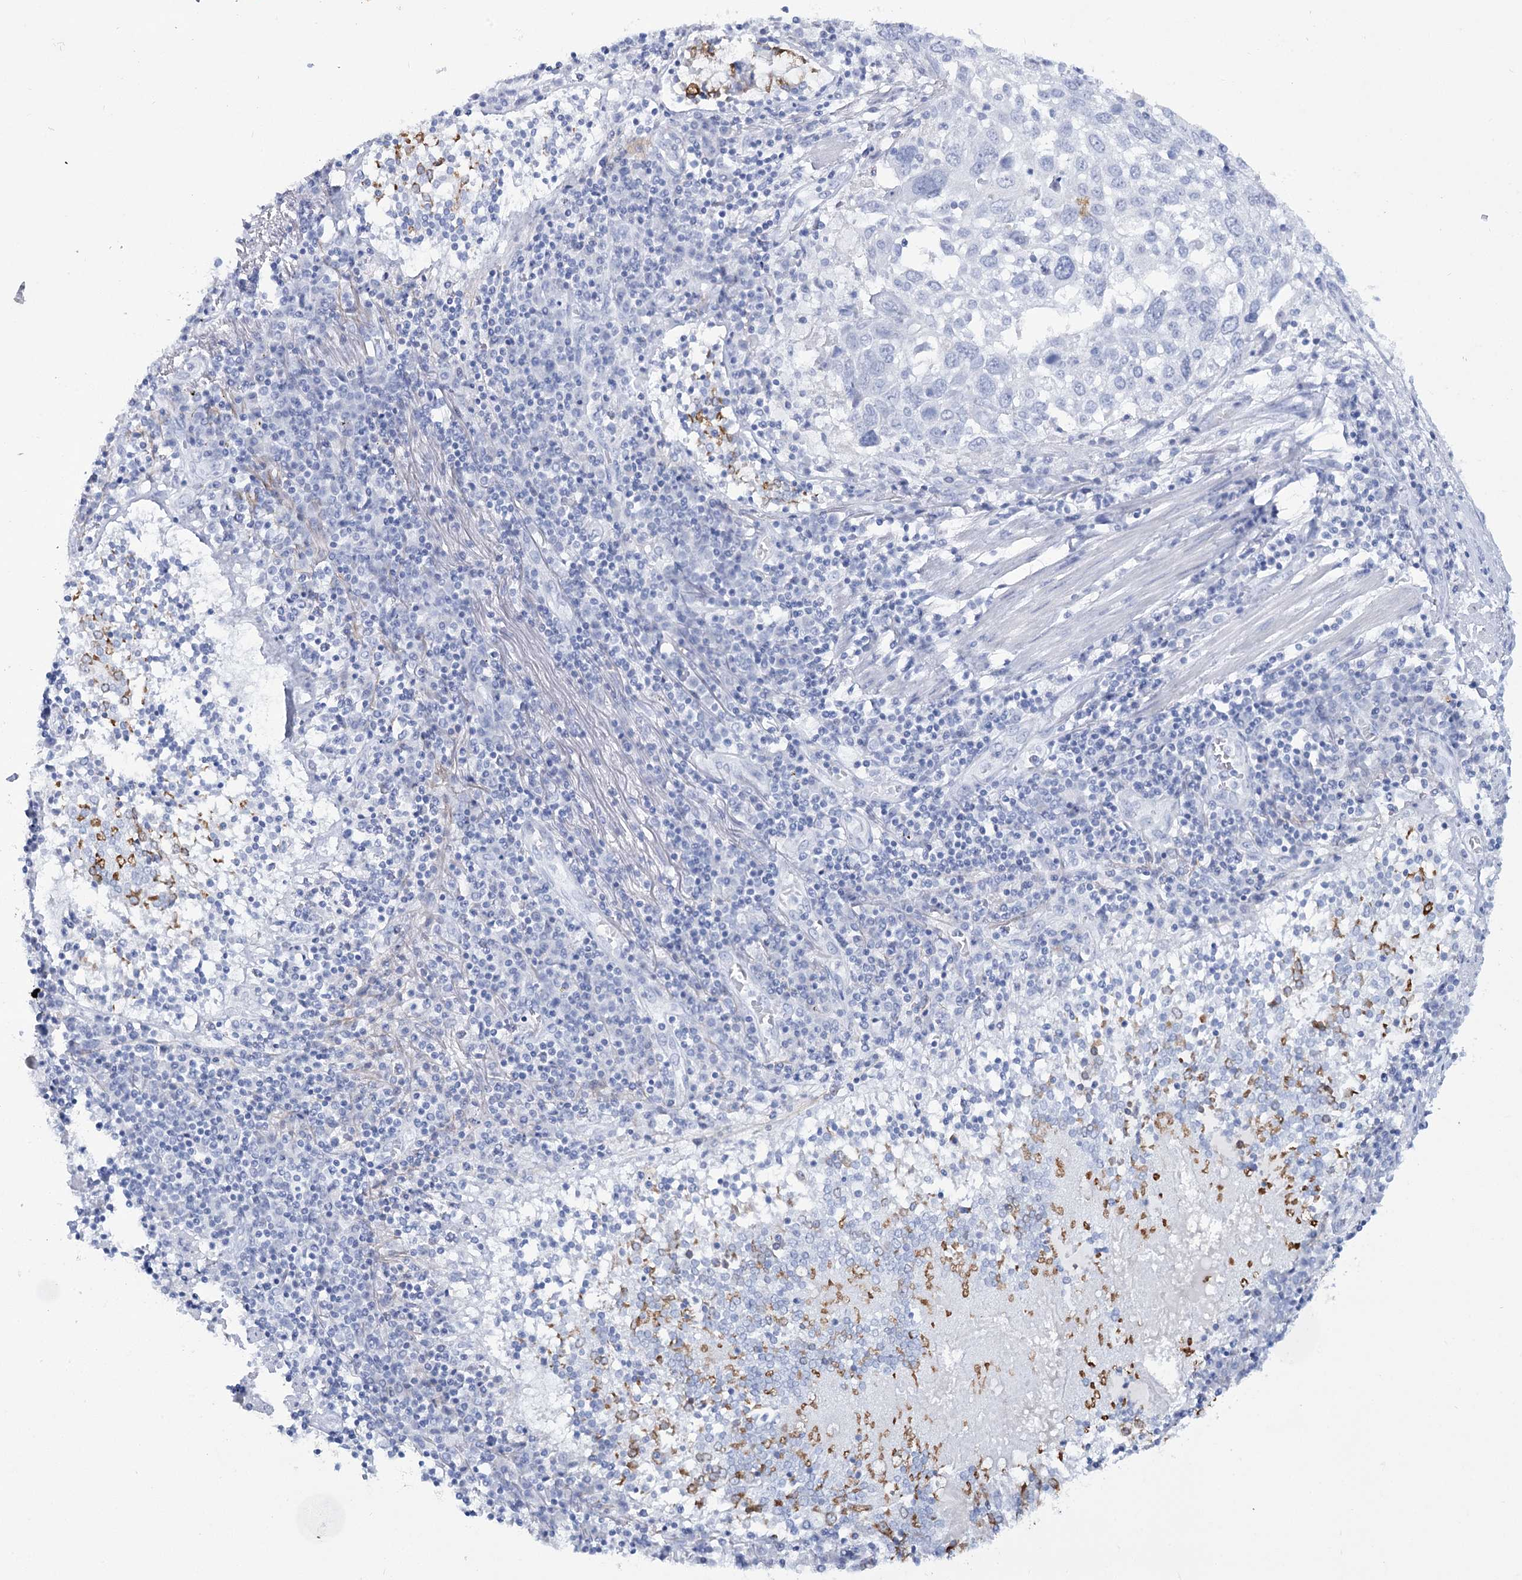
{"staining": {"intensity": "negative", "quantity": "none", "location": "none"}, "tissue": "lung cancer", "cell_type": "Tumor cells", "image_type": "cancer", "snomed": [{"axis": "morphology", "description": "Squamous cell carcinoma, NOS"}, {"axis": "topography", "description": "Lung"}], "caption": "Tumor cells are negative for brown protein staining in lung cancer (squamous cell carcinoma).", "gene": "RNF186", "patient": {"sex": "male", "age": 65}}